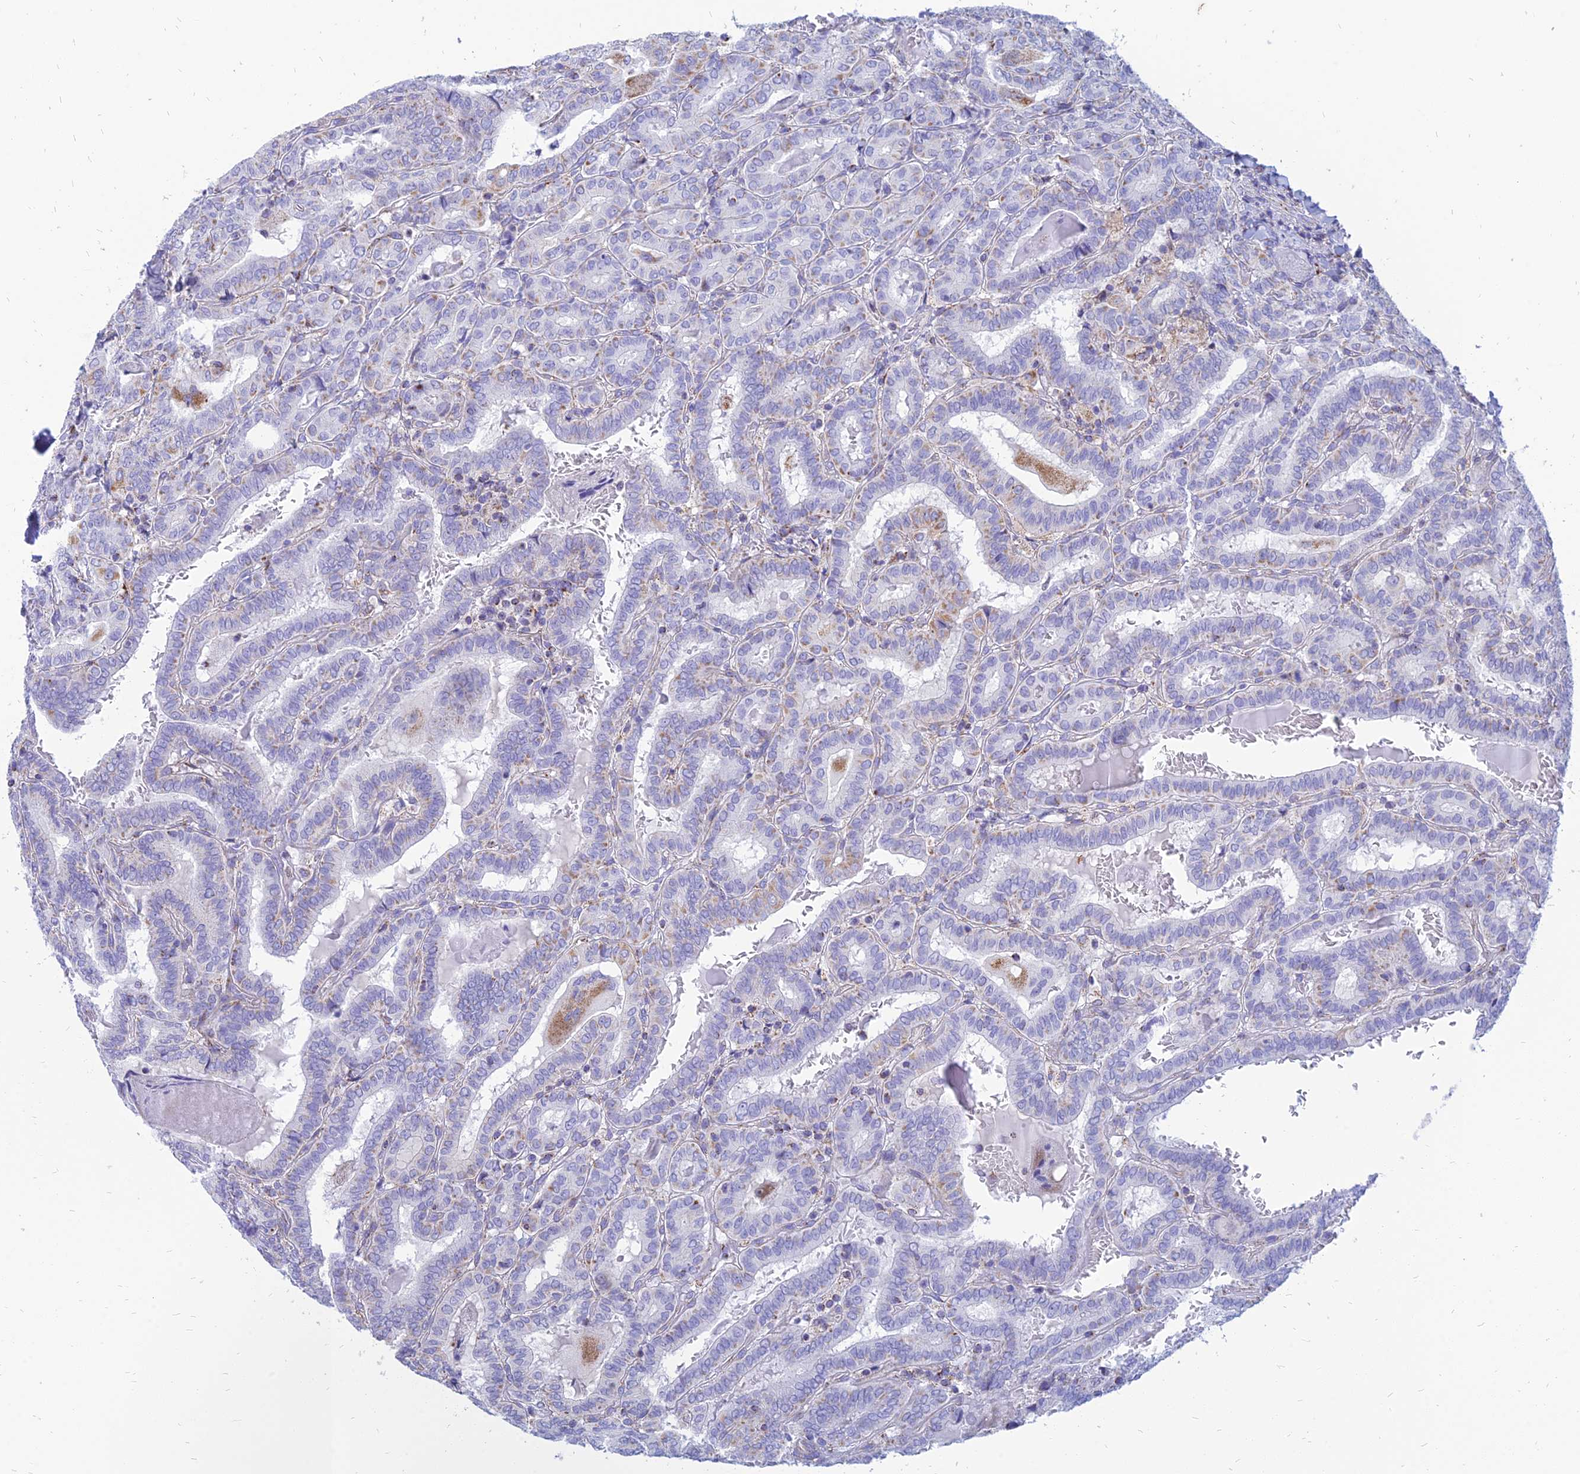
{"staining": {"intensity": "negative", "quantity": "none", "location": "none"}, "tissue": "thyroid cancer", "cell_type": "Tumor cells", "image_type": "cancer", "snomed": [{"axis": "morphology", "description": "Papillary adenocarcinoma, NOS"}, {"axis": "topography", "description": "Thyroid gland"}], "caption": "A photomicrograph of human thyroid papillary adenocarcinoma is negative for staining in tumor cells.", "gene": "PACC1", "patient": {"sex": "female", "age": 72}}